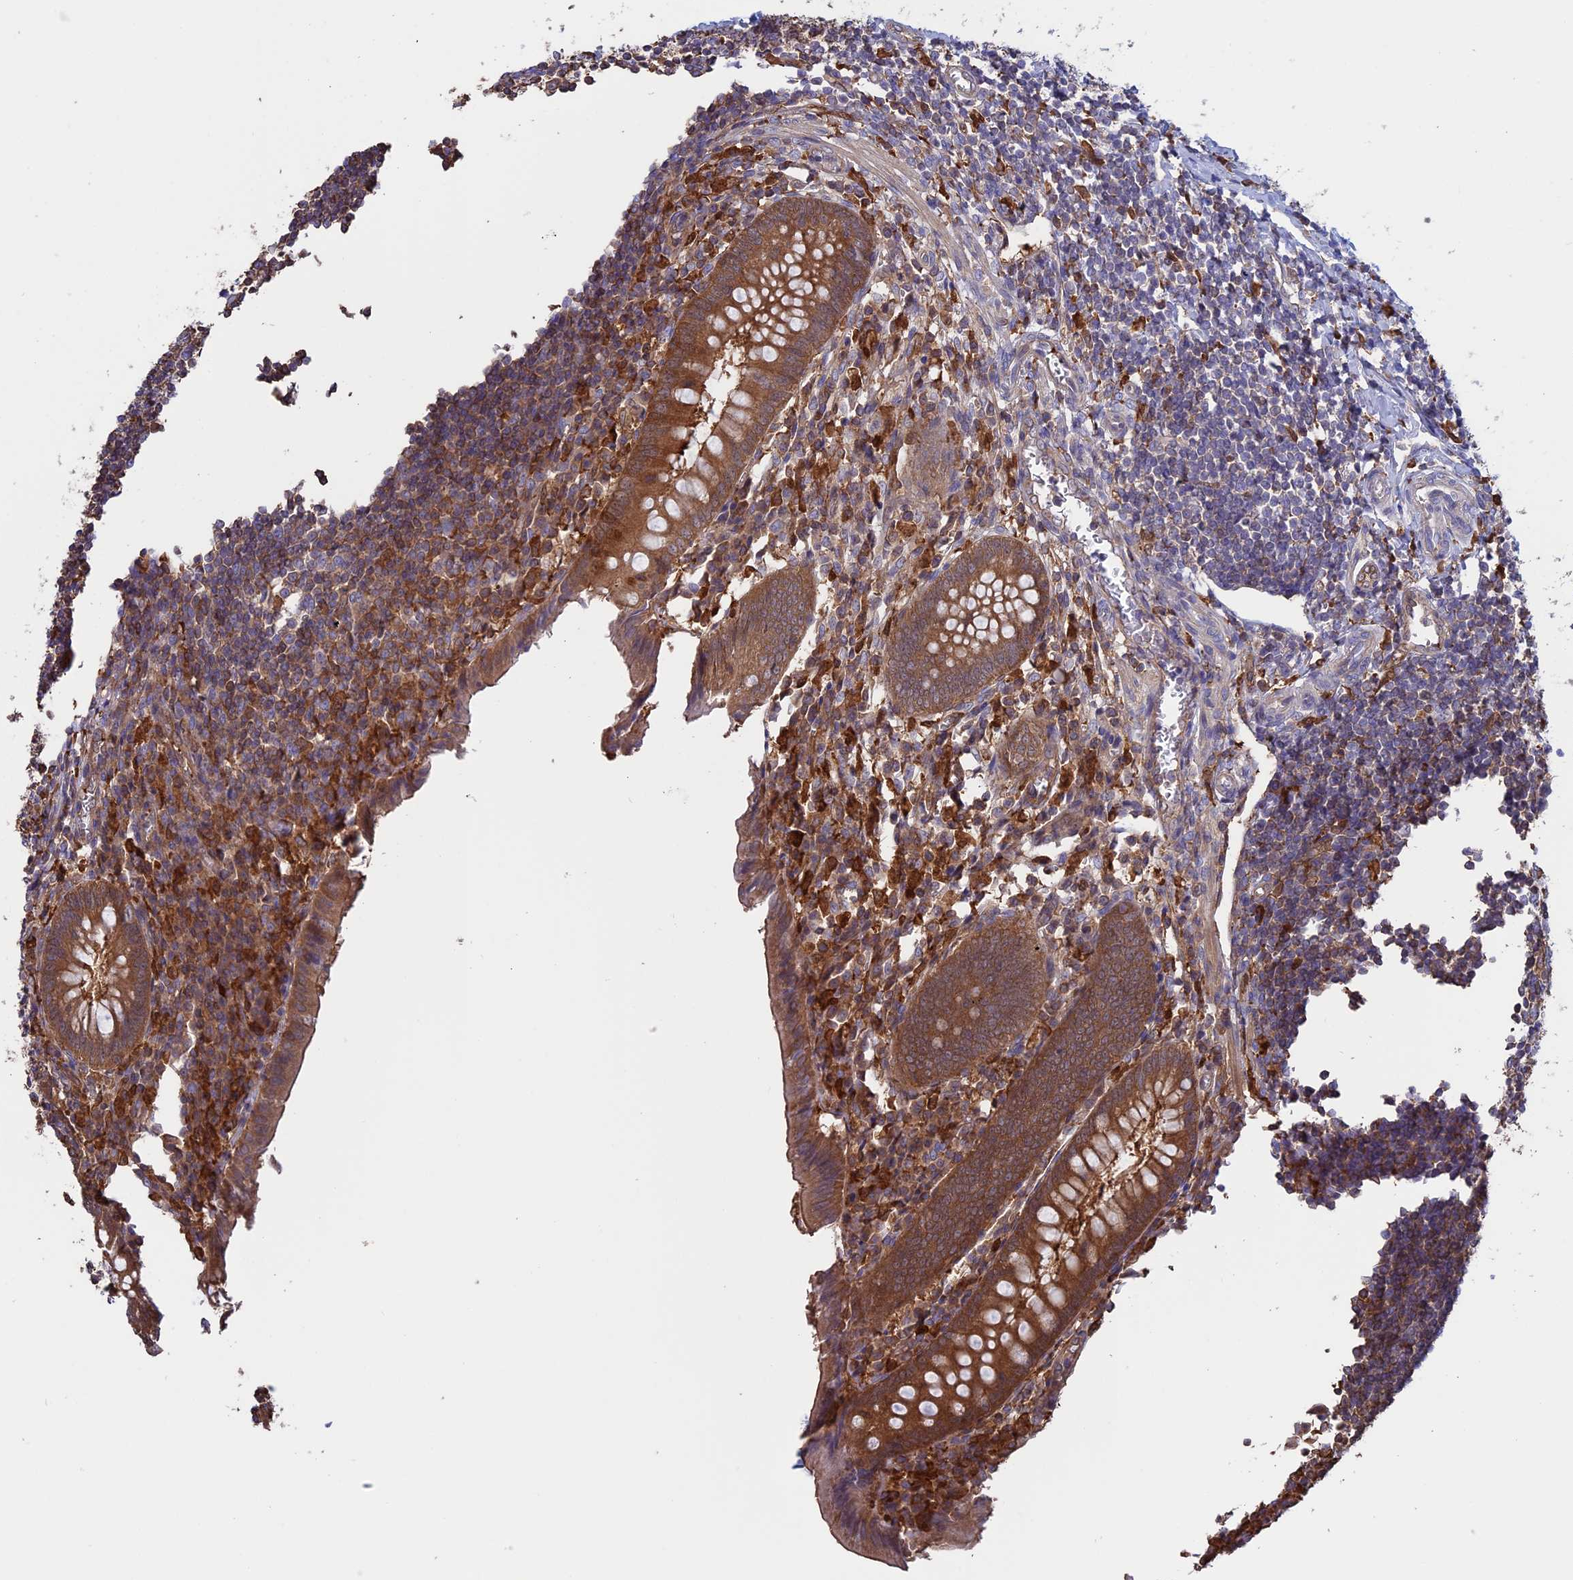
{"staining": {"intensity": "moderate", "quantity": ">75%", "location": "cytoplasmic/membranous"}, "tissue": "appendix", "cell_type": "Glandular cells", "image_type": "normal", "snomed": [{"axis": "morphology", "description": "Normal tissue, NOS"}, {"axis": "topography", "description": "Appendix"}], "caption": "Appendix stained with IHC demonstrates moderate cytoplasmic/membranous staining in about >75% of glandular cells.", "gene": "ARHGAP18", "patient": {"sex": "female", "age": 17}}